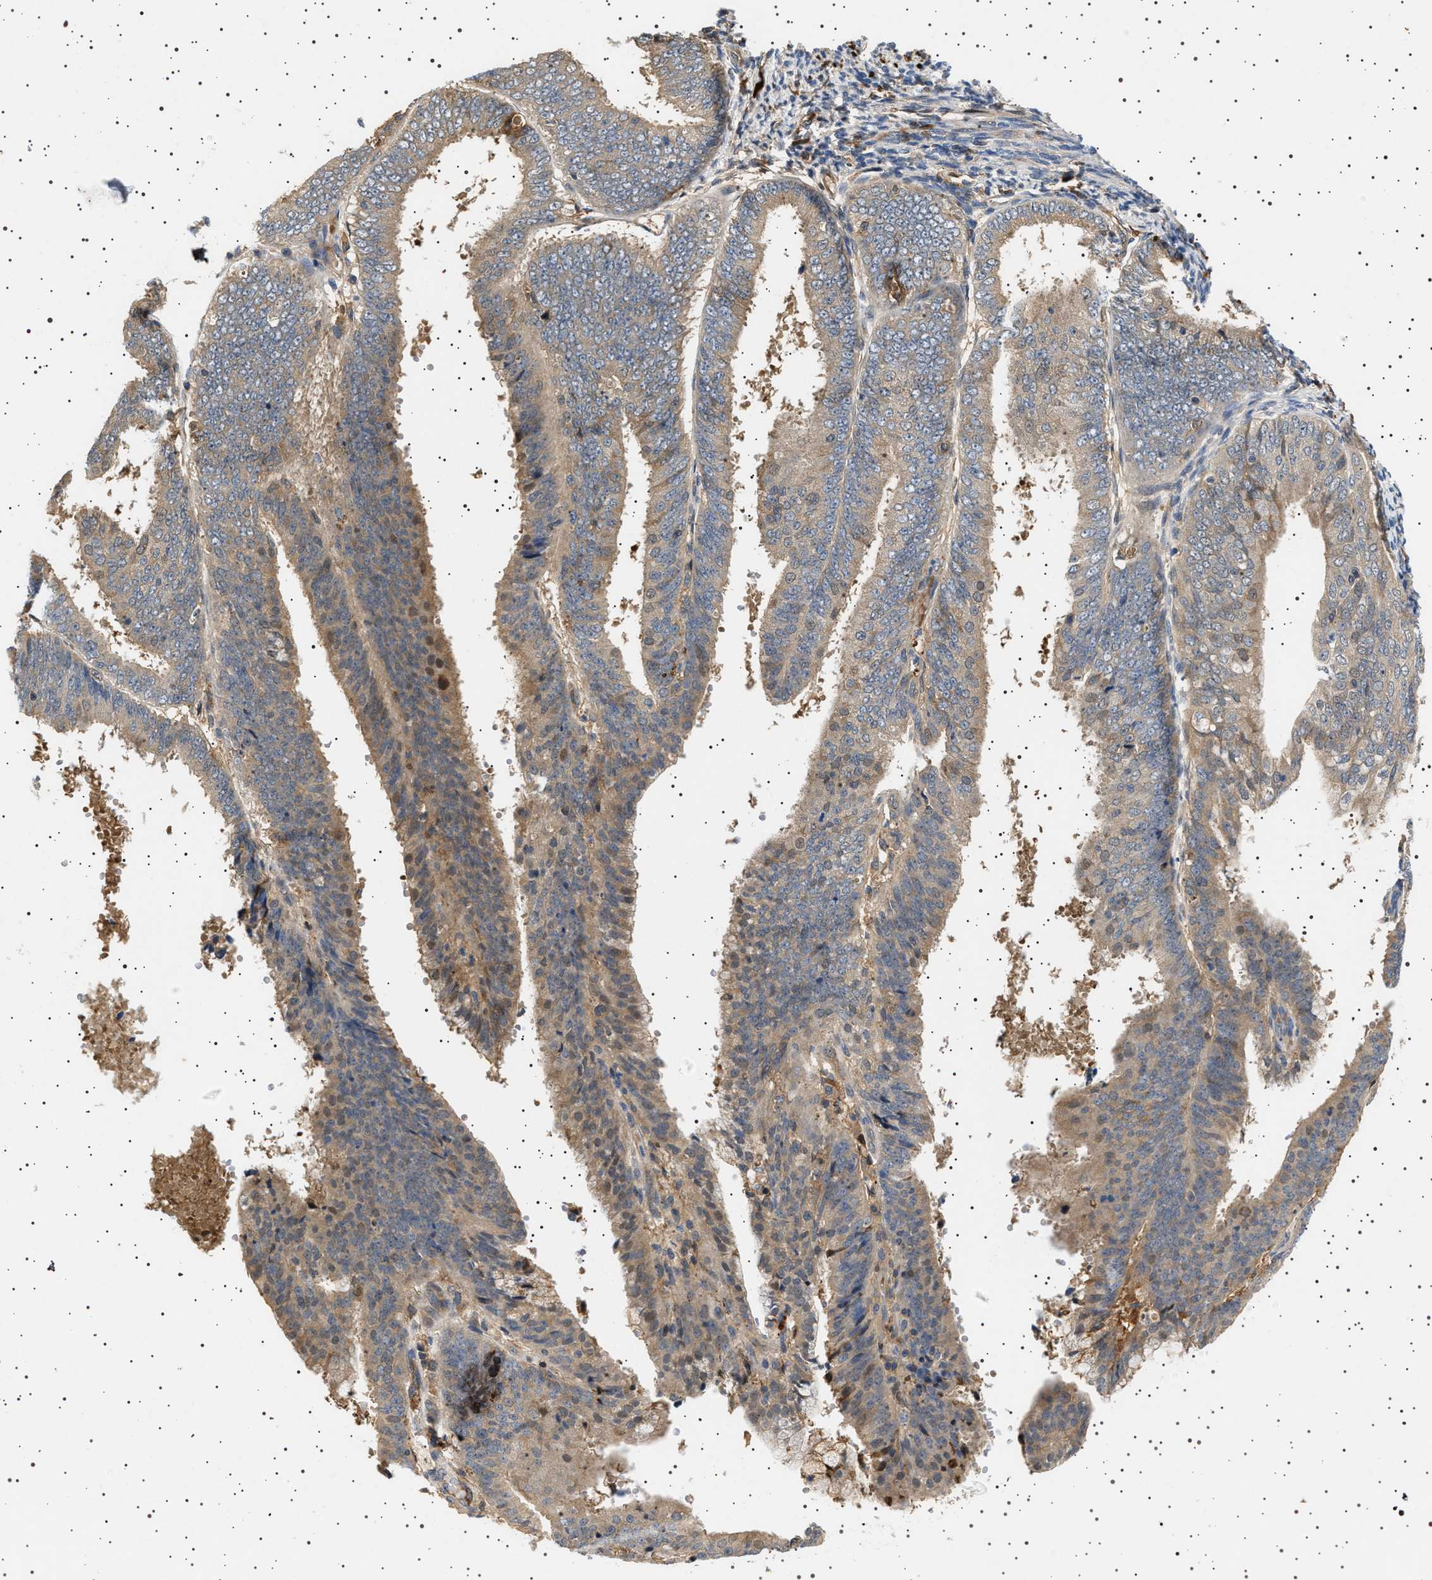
{"staining": {"intensity": "moderate", "quantity": "25%-75%", "location": "cytoplasmic/membranous"}, "tissue": "endometrial cancer", "cell_type": "Tumor cells", "image_type": "cancer", "snomed": [{"axis": "morphology", "description": "Adenocarcinoma, NOS"}, {"axis": "topography", "description": "Endometrium"}], "caption": "Immunohistochemical staining of human adenocarcinoma (endometrial) displays moderate cytoplasmic/membranous protein expression in about 25%-75% of tumor cells.", "gene": "FICD", "patient": {"sex": "female", "age": 63}}